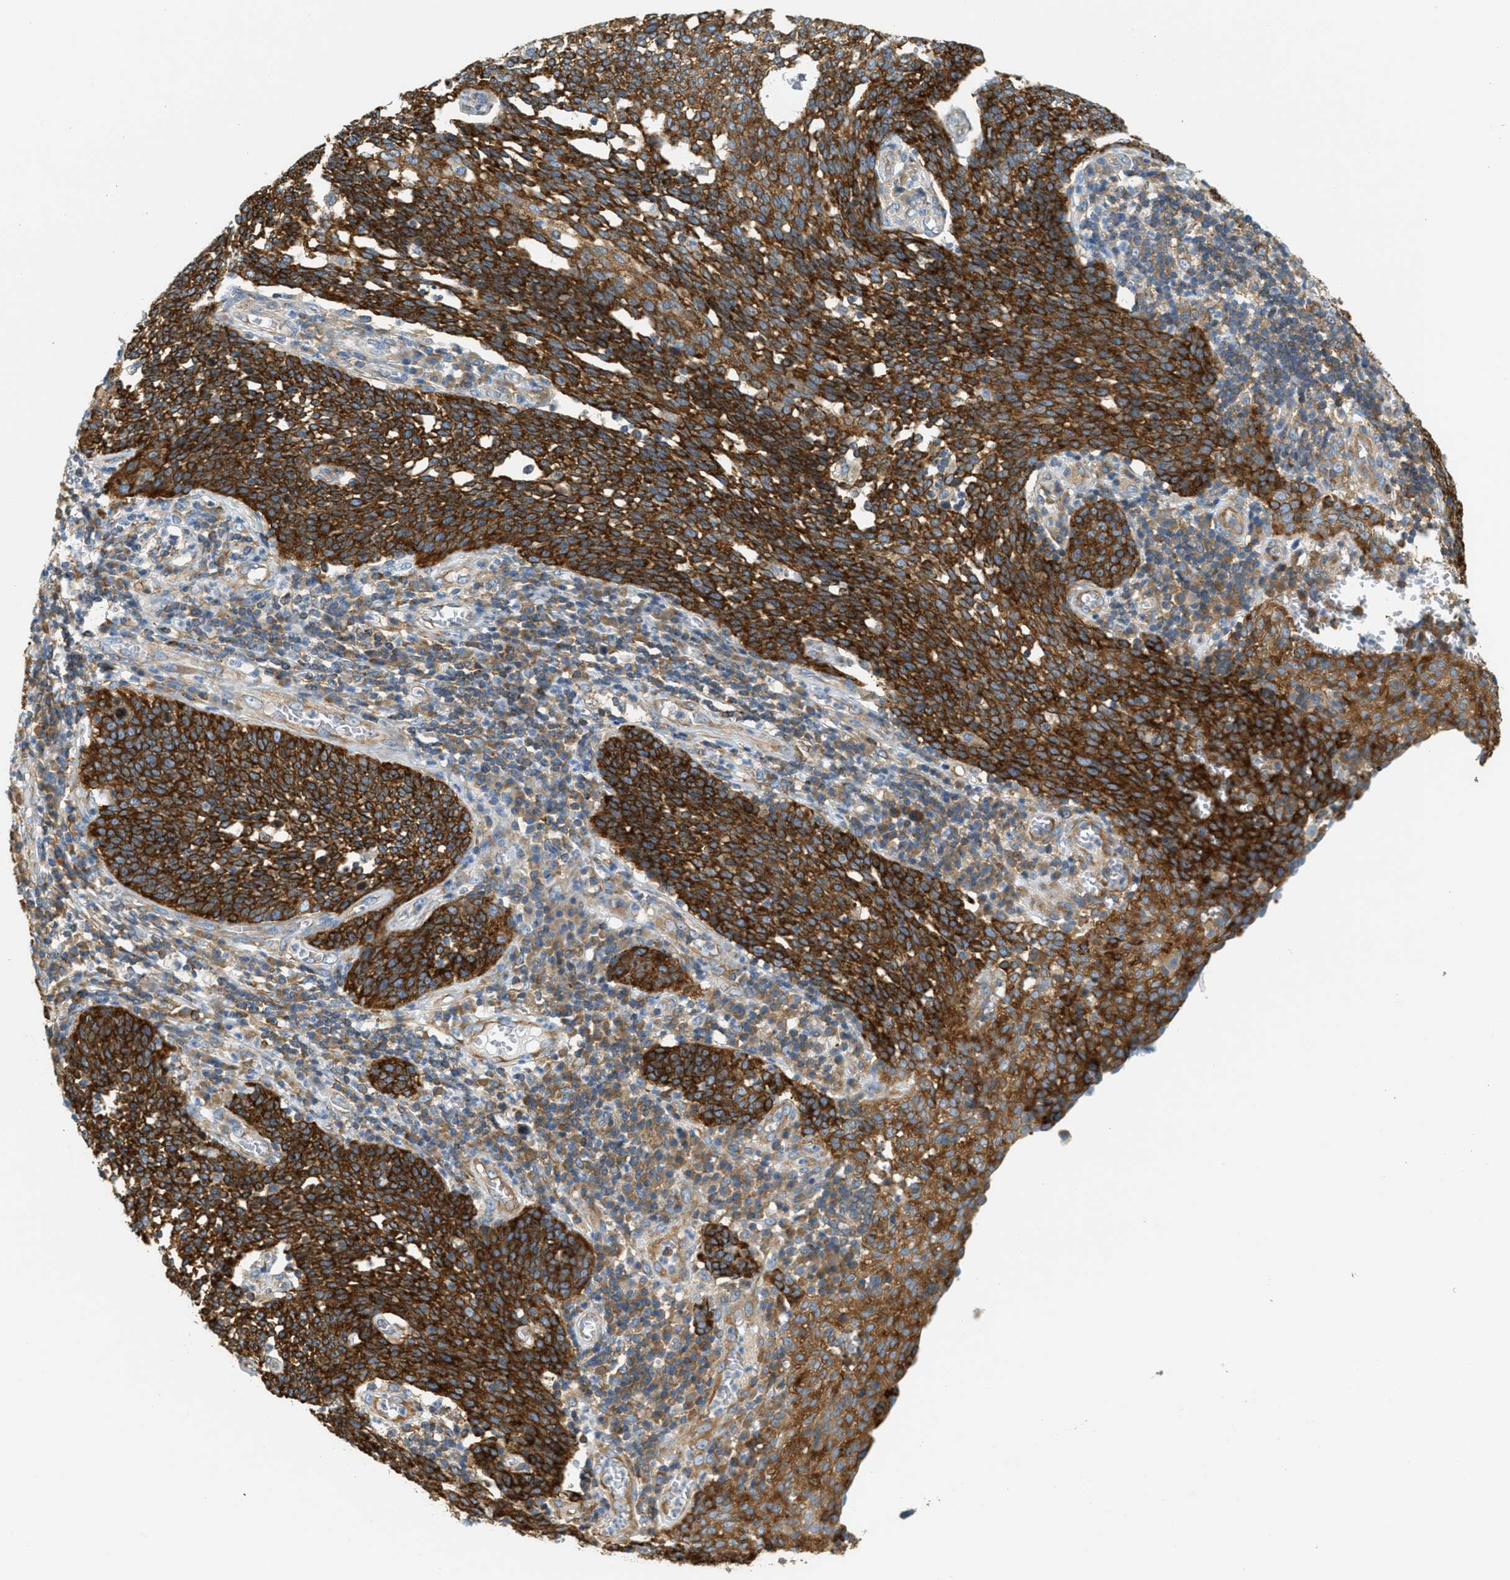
{"staining": {"intensity": "strong", "quantity": ">75%", "location": "cytoplasmic/membranous"}, "tissue": "cervical cancer", "cell_type": "Tumor cells", "image_type": "cancer", "snomed": [{"axis": "morphology", "description": "Squamous cell carcinoma, NOS"}, {"axis": "topography", "description": "Cervix"}], "caption": "The photomicrograph demonstrates immunohistochemical staining of cervical cancer. There is strong cytoplasmic/membranous expression is identified in about >75% of tumor cells. The staining is performed using DAB brown chromogen to label protein expression. The nuclei are counter-stained blue using hematoxylin.", "gene": "ABCF1", "patient": {"sex": "female", "age": 34}}